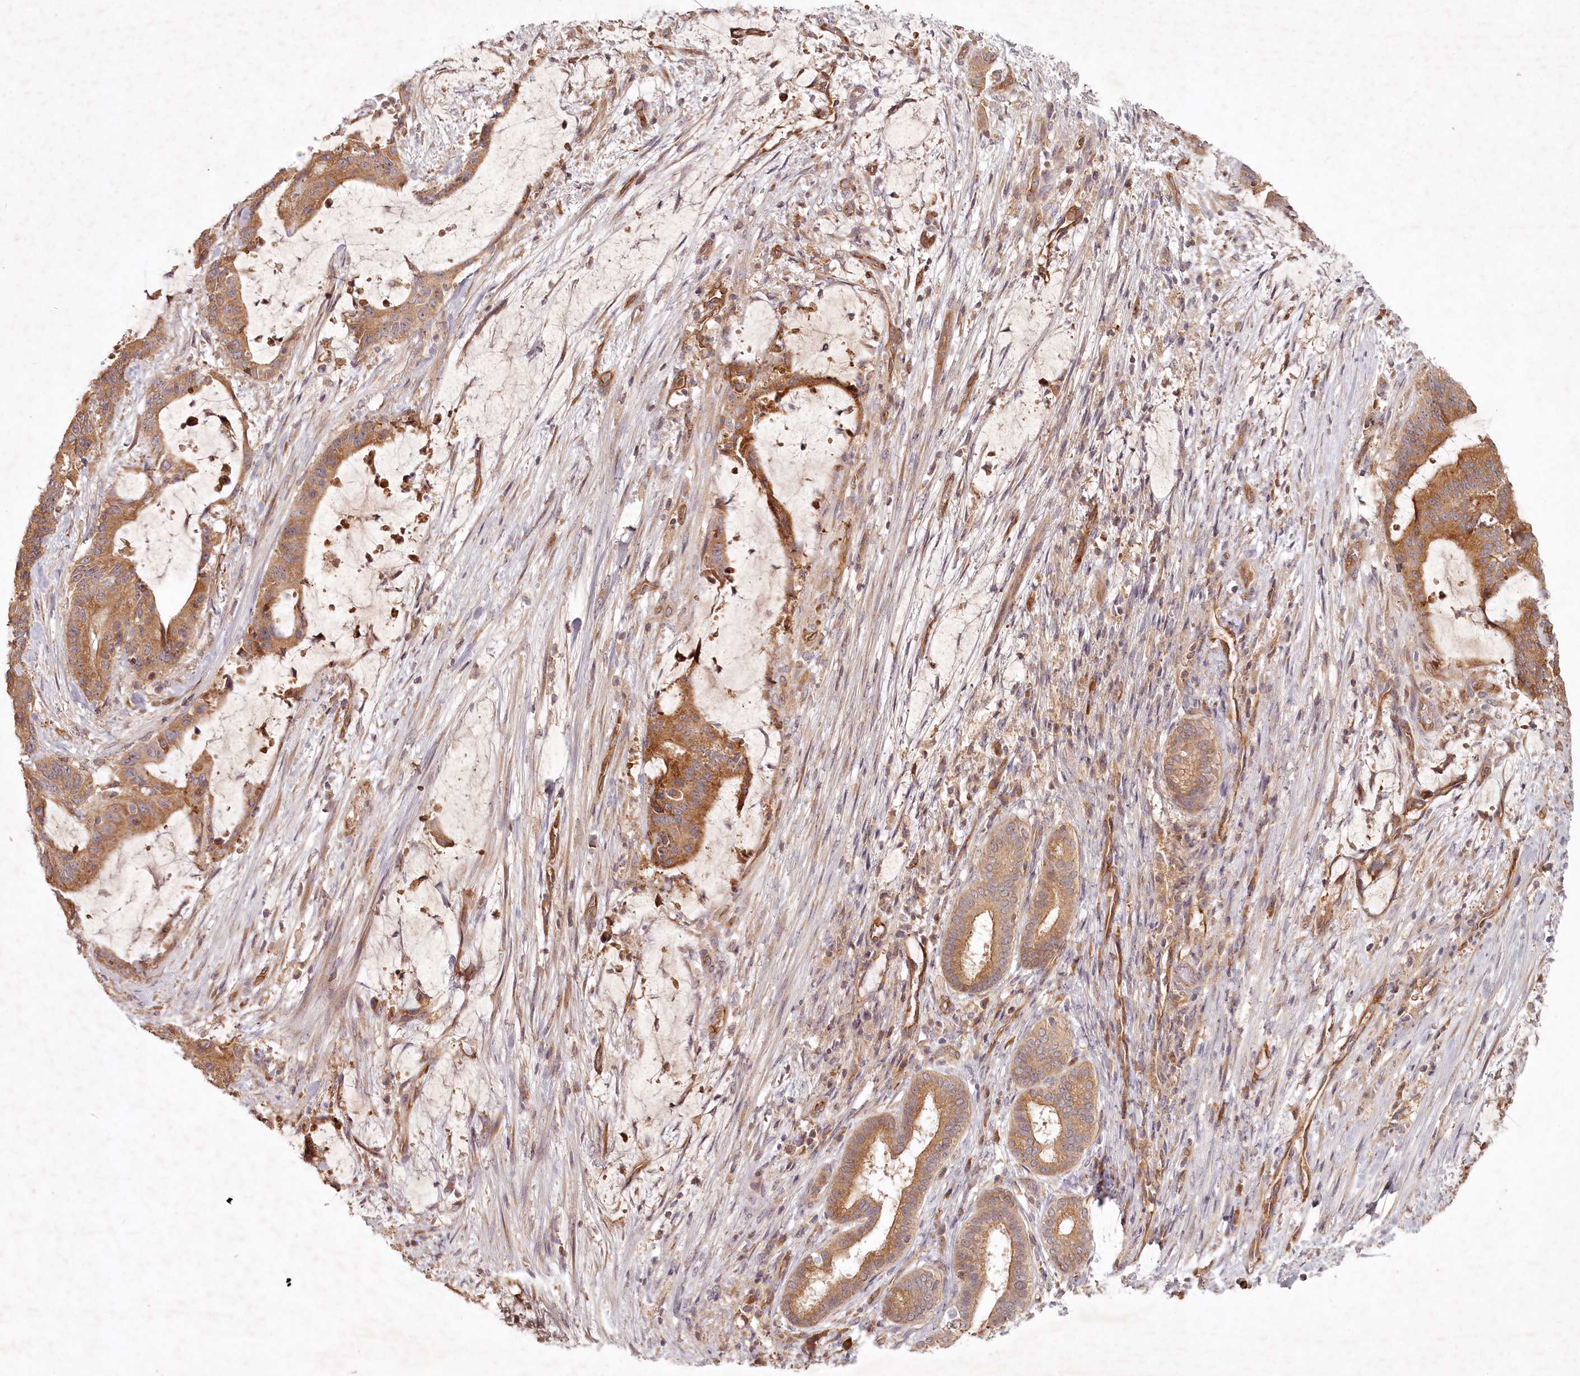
{"staining": {"intensity": "moderate", "quantity": ">75%", "location": "cytoplasmic/membranous"}, "tissue": "liver cancer", "cell_type": "Tumor cells", "image_type": "cancer", "snomed": [{"axis": "morphology", "description": "Normal tissue, NOS"}, {"axis": "morphology", "description": "Cholangiocarcinoma"}, {"axis": "topography", "description": "Liver"}, {"axis": "topography", "description": "Peripheral nerve tissue"}], "caption": "Liver cancer stained with immunohistochemistry shows moderate cytoplasmic/membranous positivity in approximately >75% of tumor cells.", "gene": "TMIE", "patient": {"sex": "female", "age": 73}}